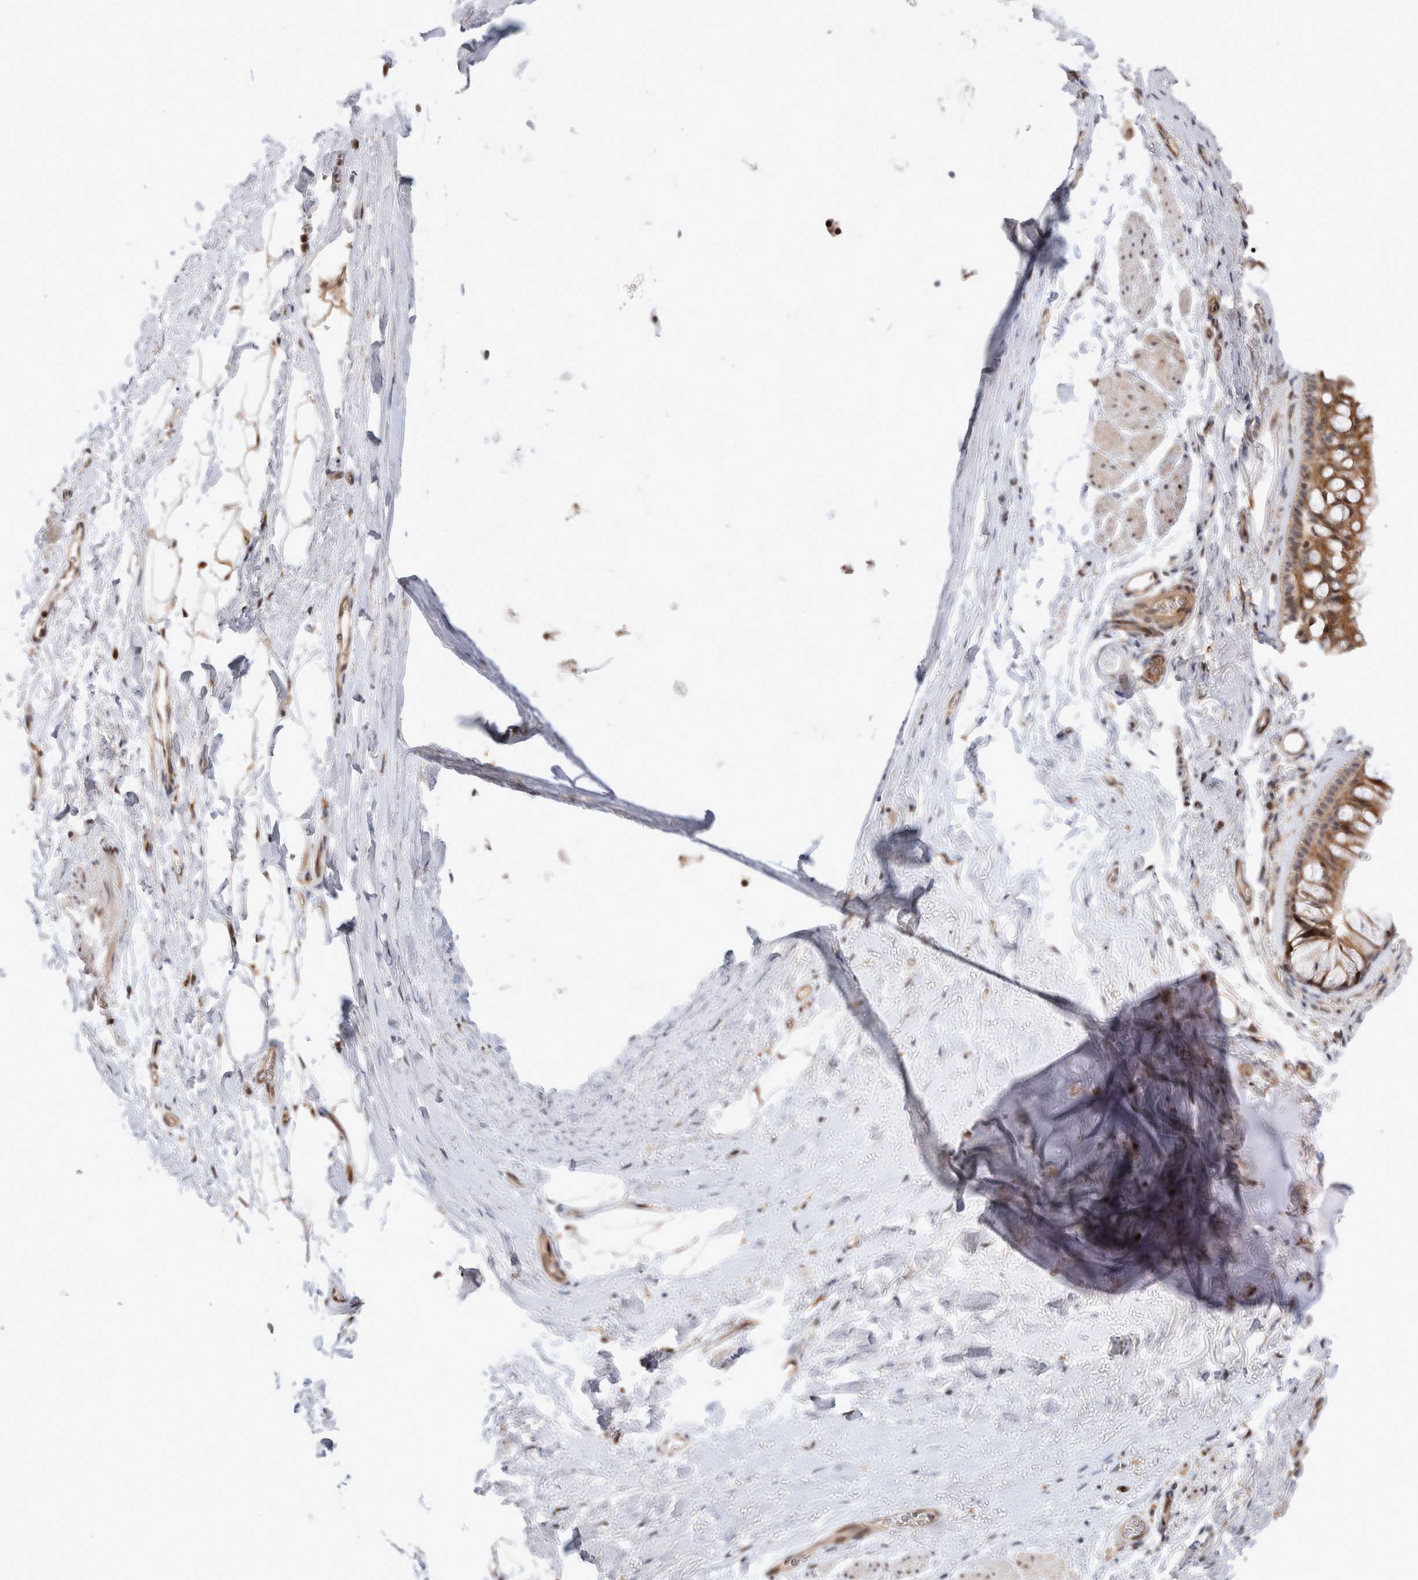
{"staining": {"intensity": "moderate", "quantity": "25%-75%", "location": "cytoplasmic/membranous"}, "tissue": "bronchus", "cell_type": "Respiratory epithelial cells", "image_type": "normal", "snomed": [{"axis": "morphology", "description": "Normal tissue, NOS"}, {"axis": "topography", "description": "Cartilage tissue"}, {"axis": "topography", "description": "Bronchus"}], "caption": "A high-resolution micrograph shows IHC staining of normal bronchus, which displays moderate cytoplasmic/membranous expression in about 25%-75% of respiratory epithelial cells.", "gene": "HTT", "patient": {"sex": "female", "age": 53}}